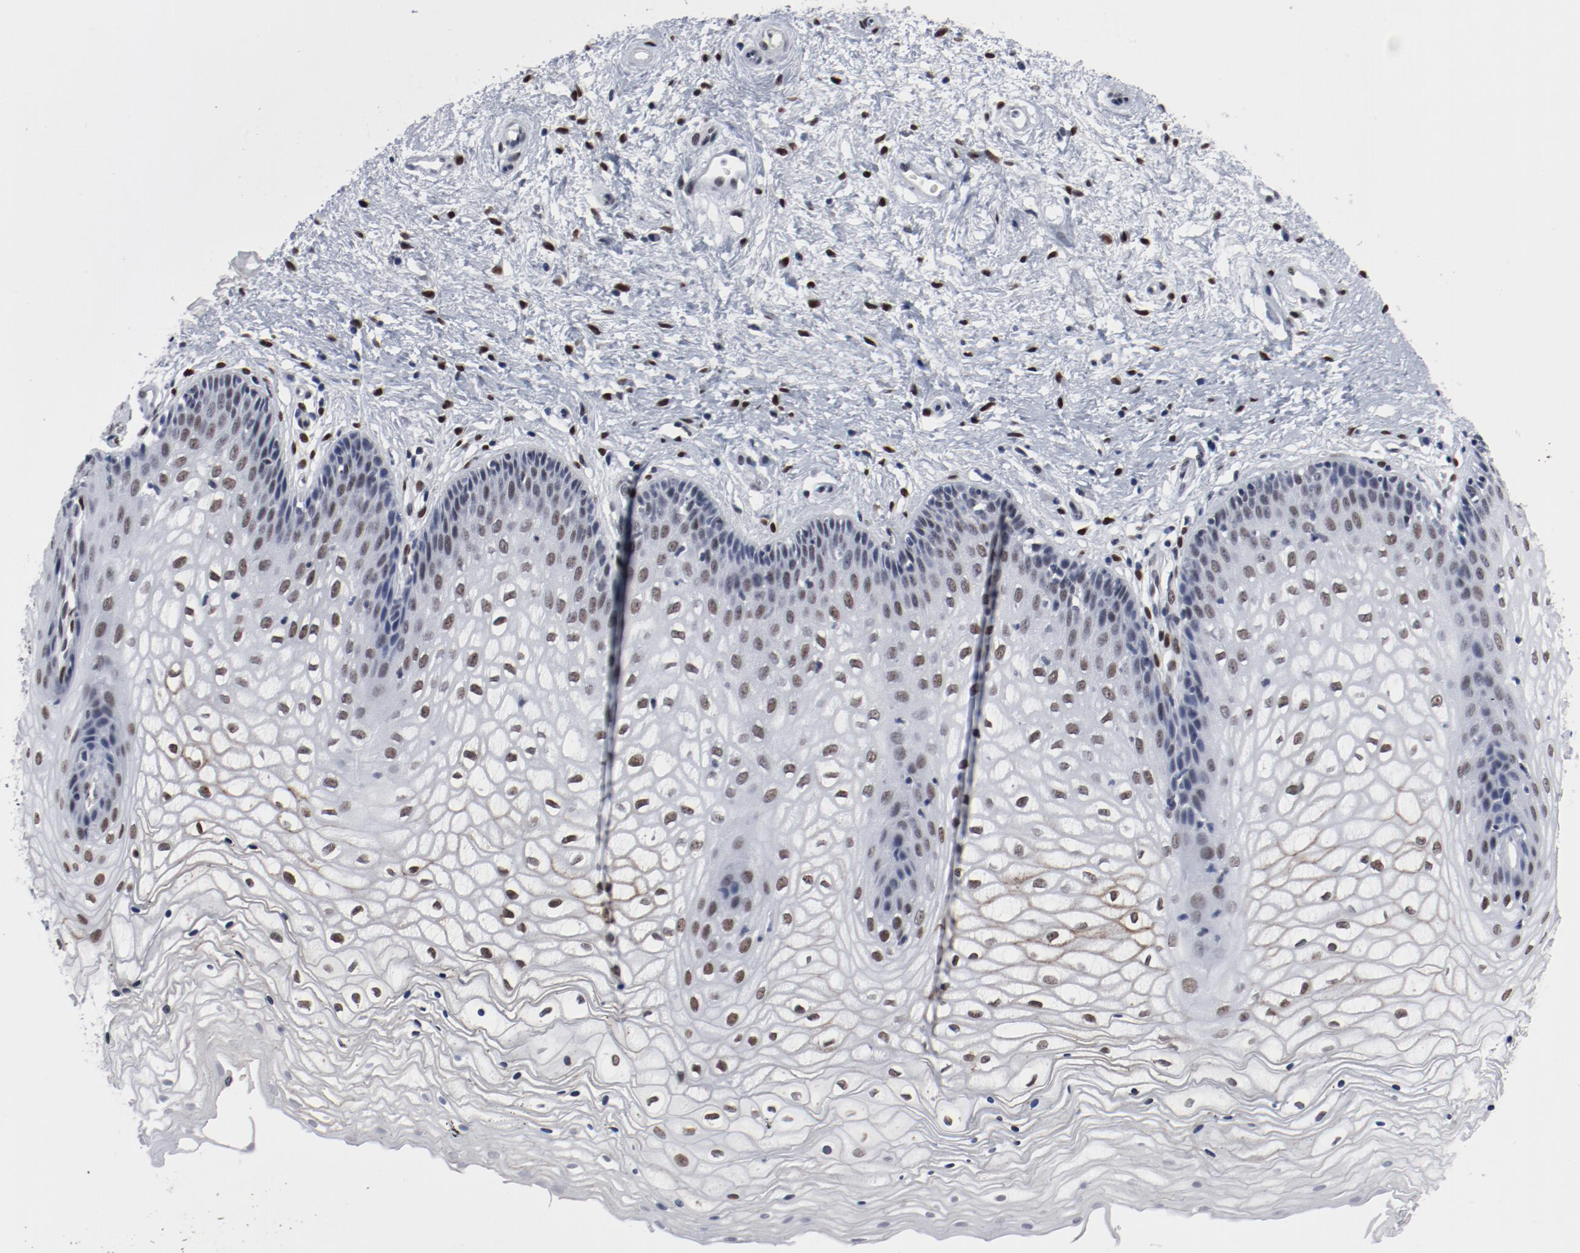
{"staining": {"intensity": "moderate", "quantity": "25%-75%", "location": "nuclear"}, "tissue": "vagina", "cell_type": "Squamous epithelial cells", "image_type": "normal", "snomed": [{"axis": "morphology", "description": "Normal tissue, NOS"}, {"axis": "topography", "description": "Vagina"}], "caption": "A brown stain shows moderate nuclear positivity of a protein in squamous epithelial cells of benign human vagina.", "gene": "ARNT", "patient": {"sex": "female", "age": 34}}